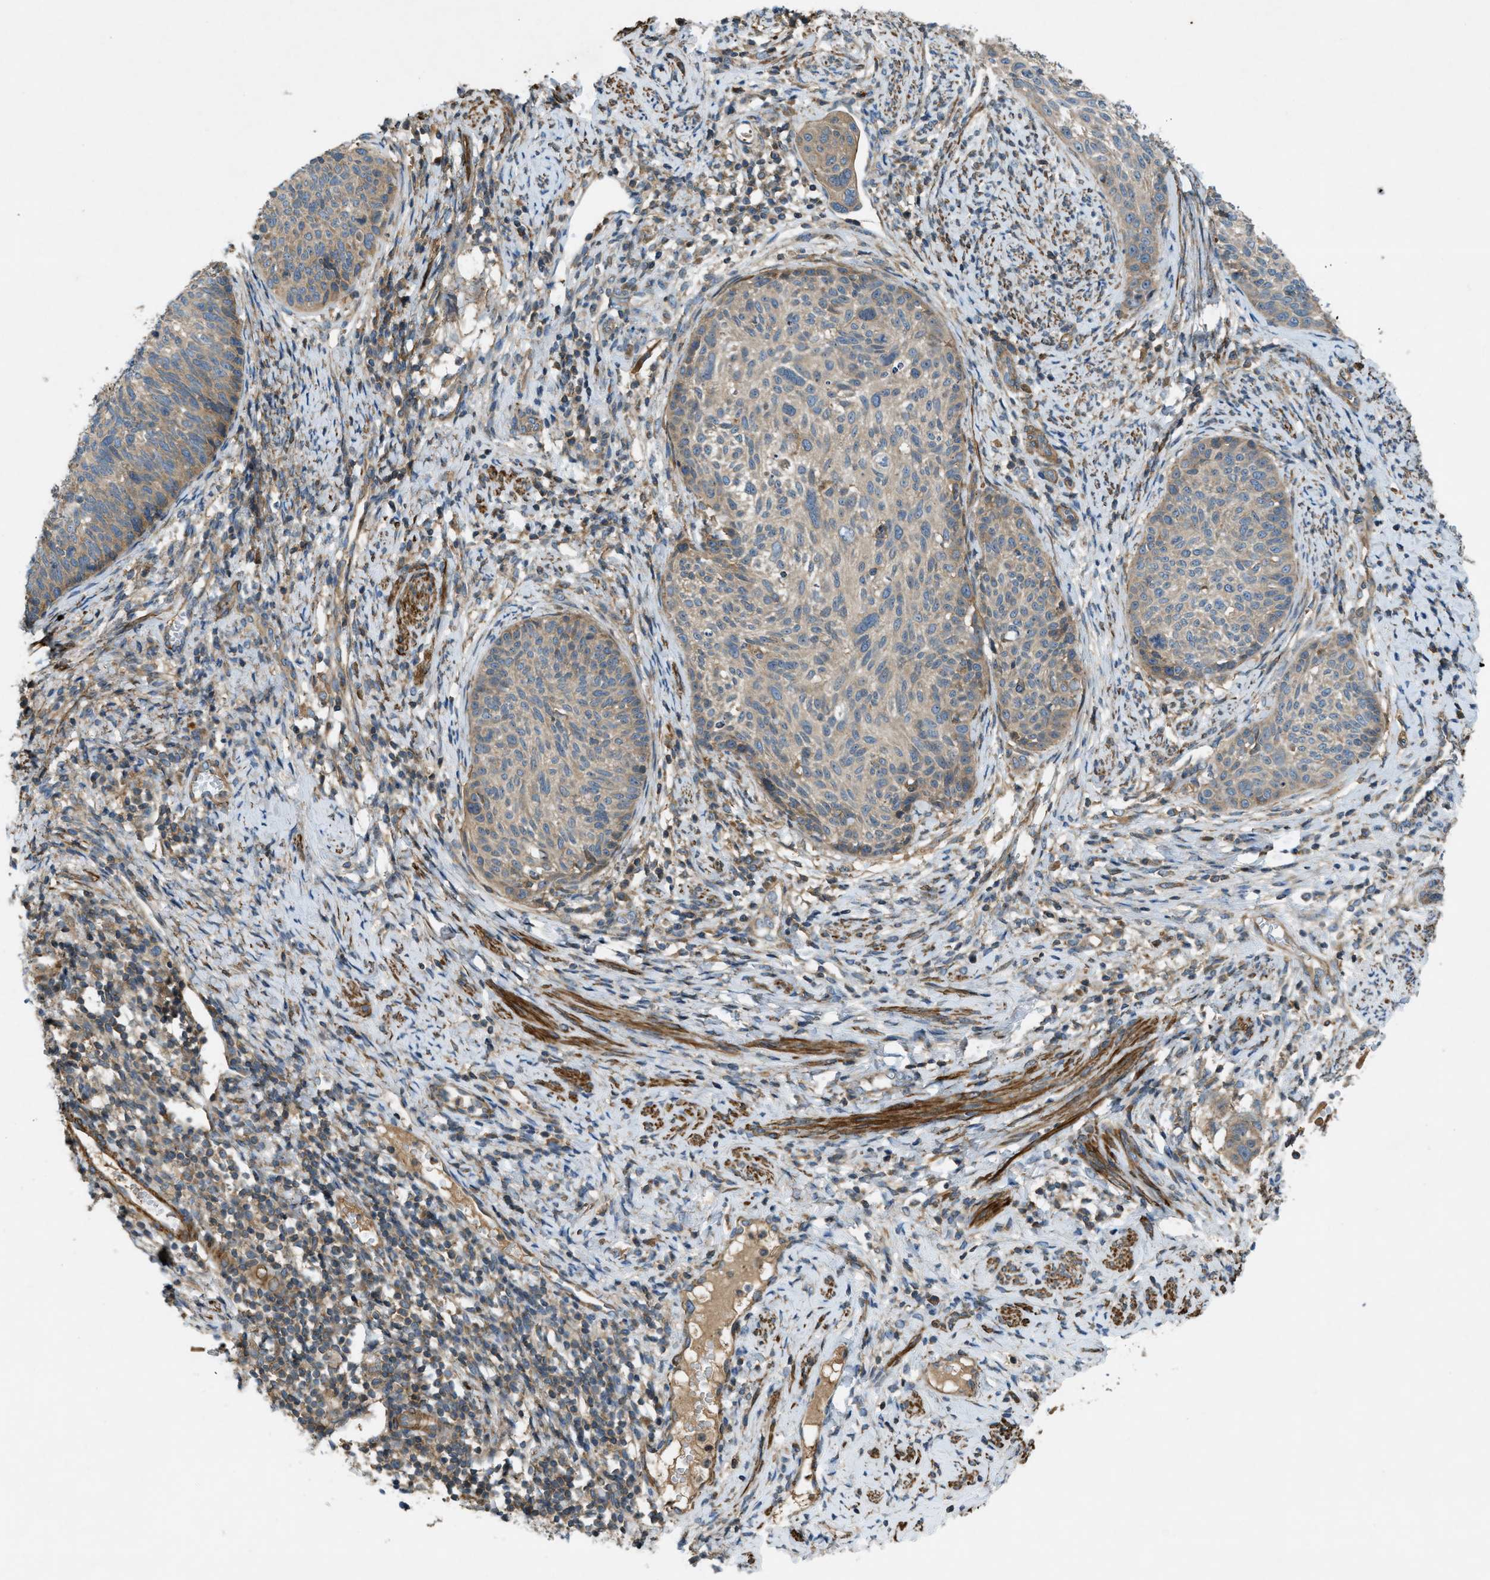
{"staining": {"intensity": "weak", "quantity": ">75%", "location": "cytoplasmic/membranous"}, "tissue": "cervical cancer", "cell_type": "Tumor cells", "image_type": "cancer", "snomed": [{"axis": "morphology", "description": "Squamous cell carcinoma, NOS"}, {"axis": "topography", "description": "Cervix"}], "caption": "Brown immunohistochemical staining in human squamous cell carcinoma (cervical) shows weak cytoplasmic/membranous staining in about >75% of tumor cells. (brown staining indicates protein expression, while blue staining denotes nuclei).", "gene": "VEZT", "patient": {"sex": "female", "age": 70}}